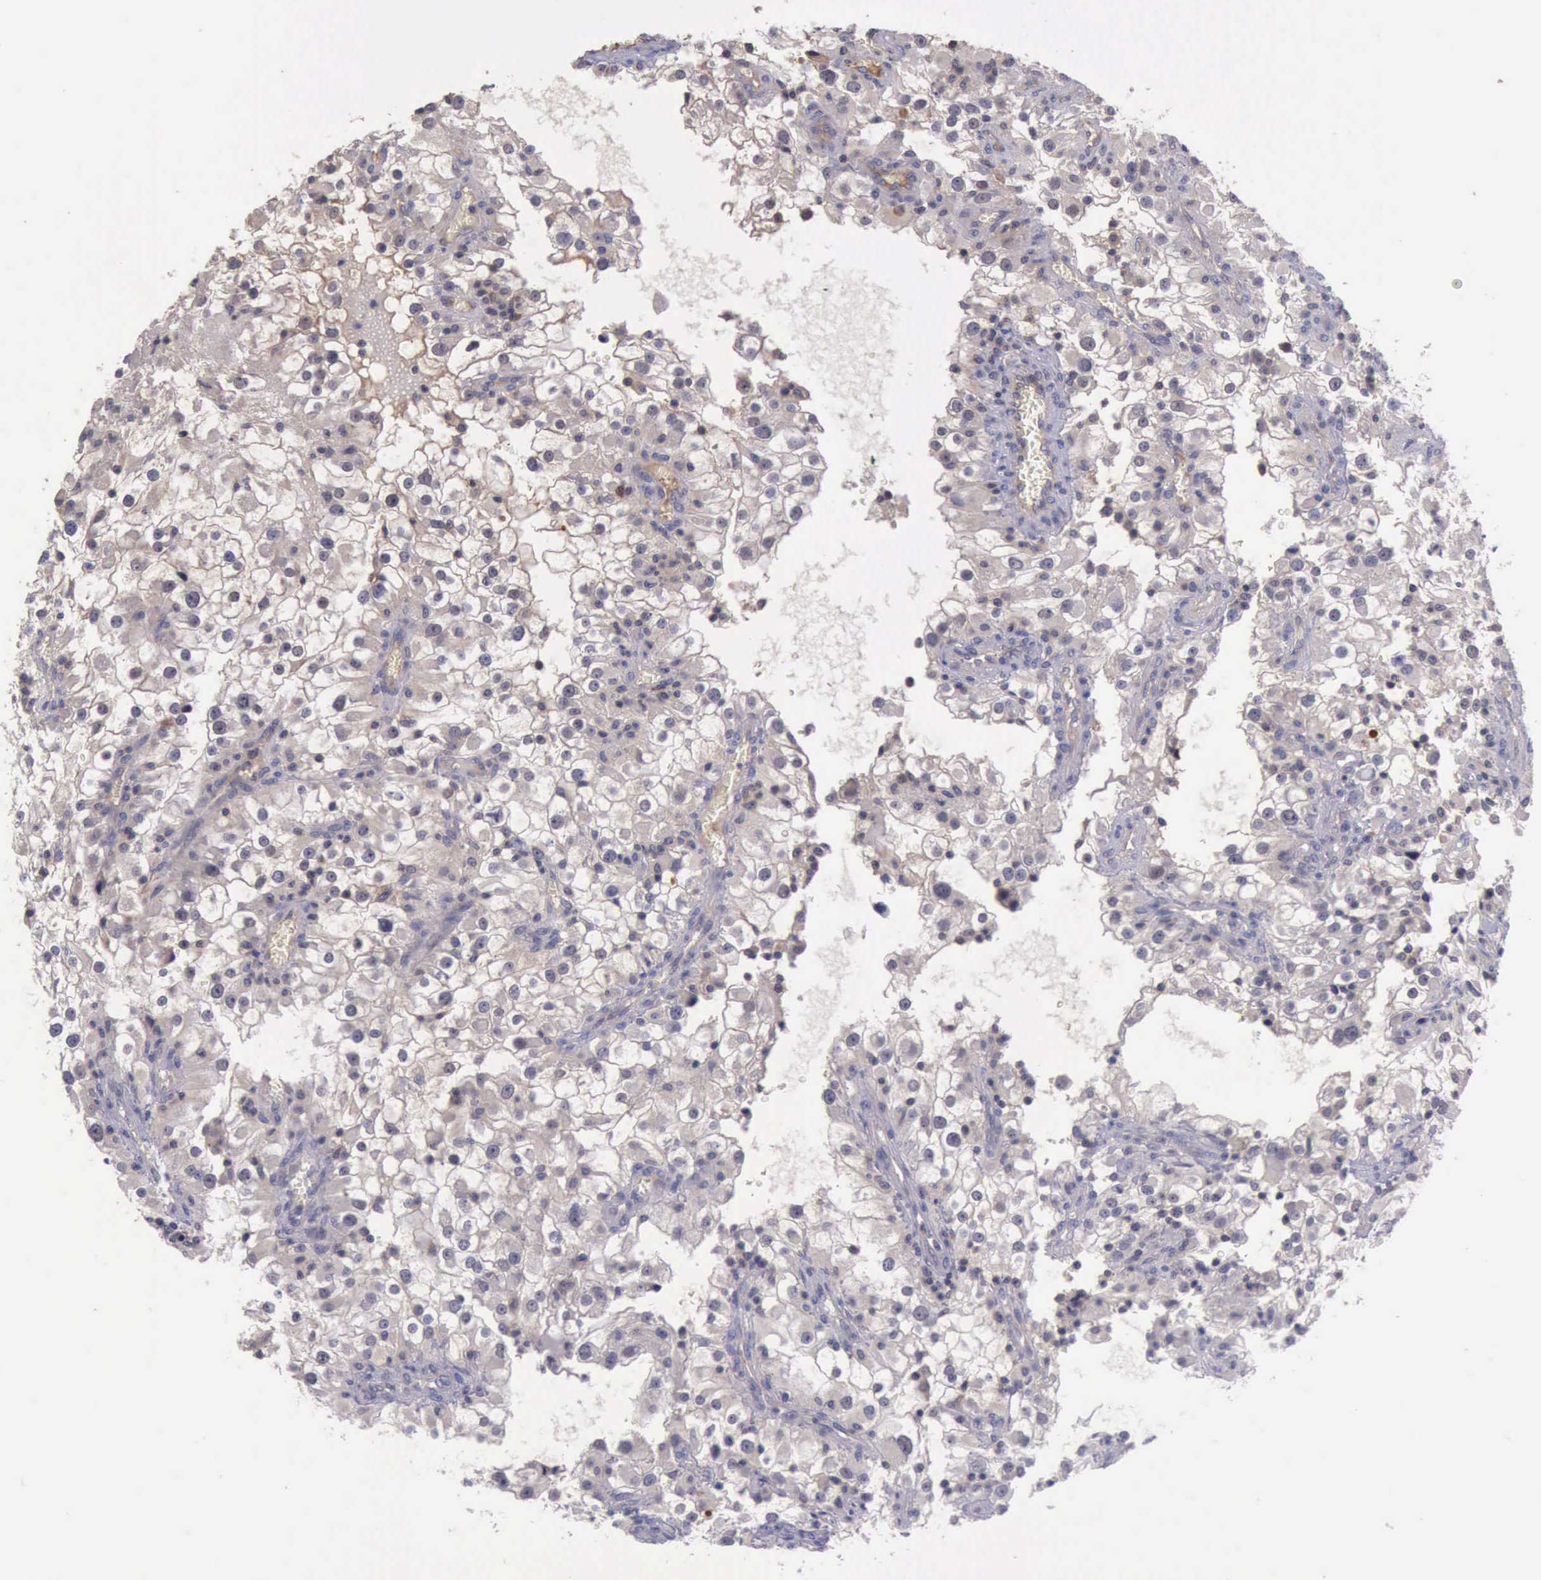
{"staining": {"intensity": "negative", "quantity": "none", "location": "none"}, "tissue": "renal cancer", "cell_type": "Tumor cells", "image_type": "cancer", "snomed": [{"axis": "morphology", "description": "Adenocarcinoma, NOS"}, {"axis": "topography", "description": "Kidney"}], "caption": "Protein analysis of renal cancer displays no significant expression in tumor cells.", "gene": "RAB39B", "patient": {"sex": "female", "age": 52}}